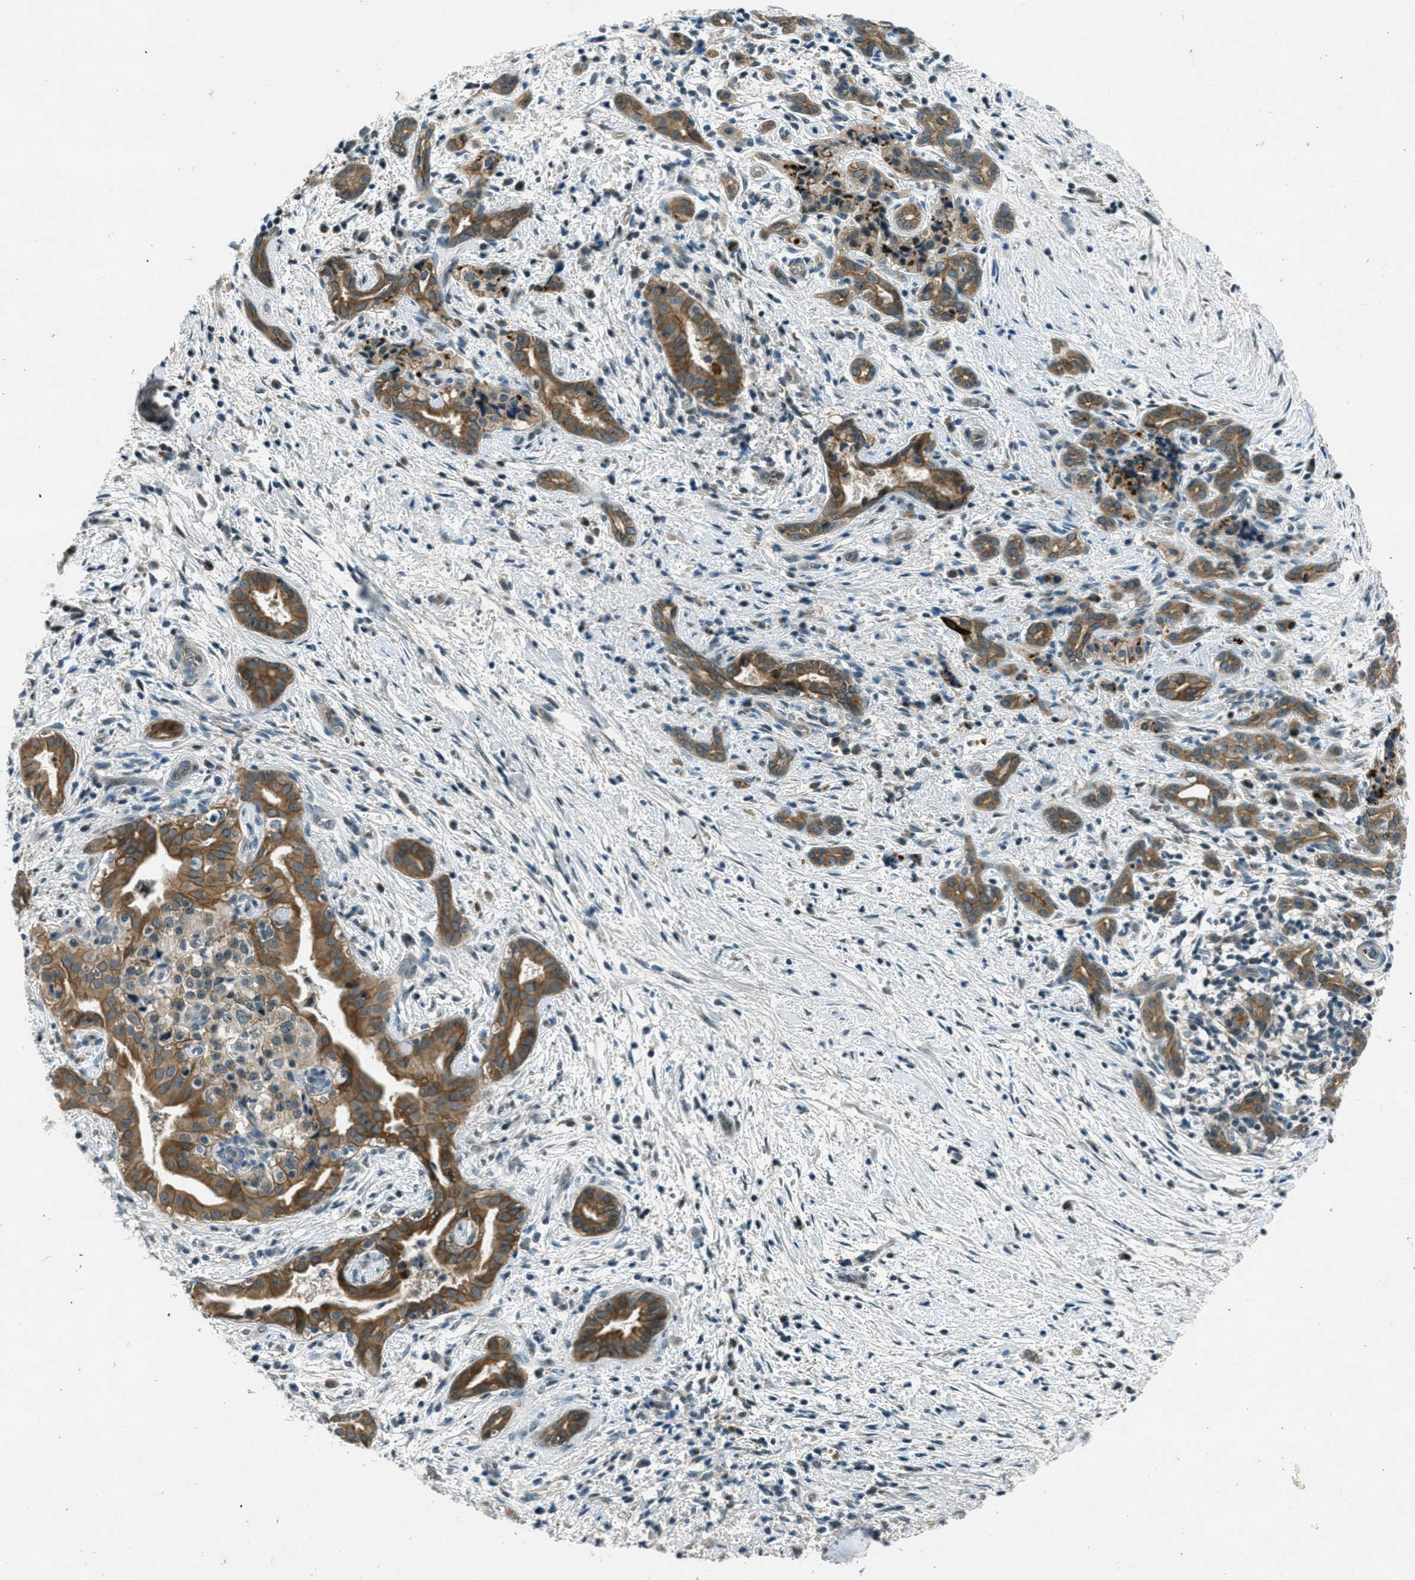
{"staining": {"intensity": "moderate", "quantity": ">75%", "location": "cytoplasmic/membranous"}, "tissue": "pancreatic cancer", "cell_type": "Tumor cells", "image_type": "cancer", "snomed": [{"axis": "morphology", "description": "Adenocarcinoma, NOS"}, {"axis": "topography", "description": "Pancreas"}], "caption": "Protein staining of pancreatic cancer (adenocarcinoma) tissue demonstrates moderate cytoplasmic/membranous expression in about >75% of tumor cells. The staining was performed using DAB (3,3'-diaminobenzidine) to visualize the protein expression in brown, while the nuclei were stained in blue with hematoxylin (Magnification: 20x).", "gene": "STK11", "patient": {"sex": "female", "age": 70}}